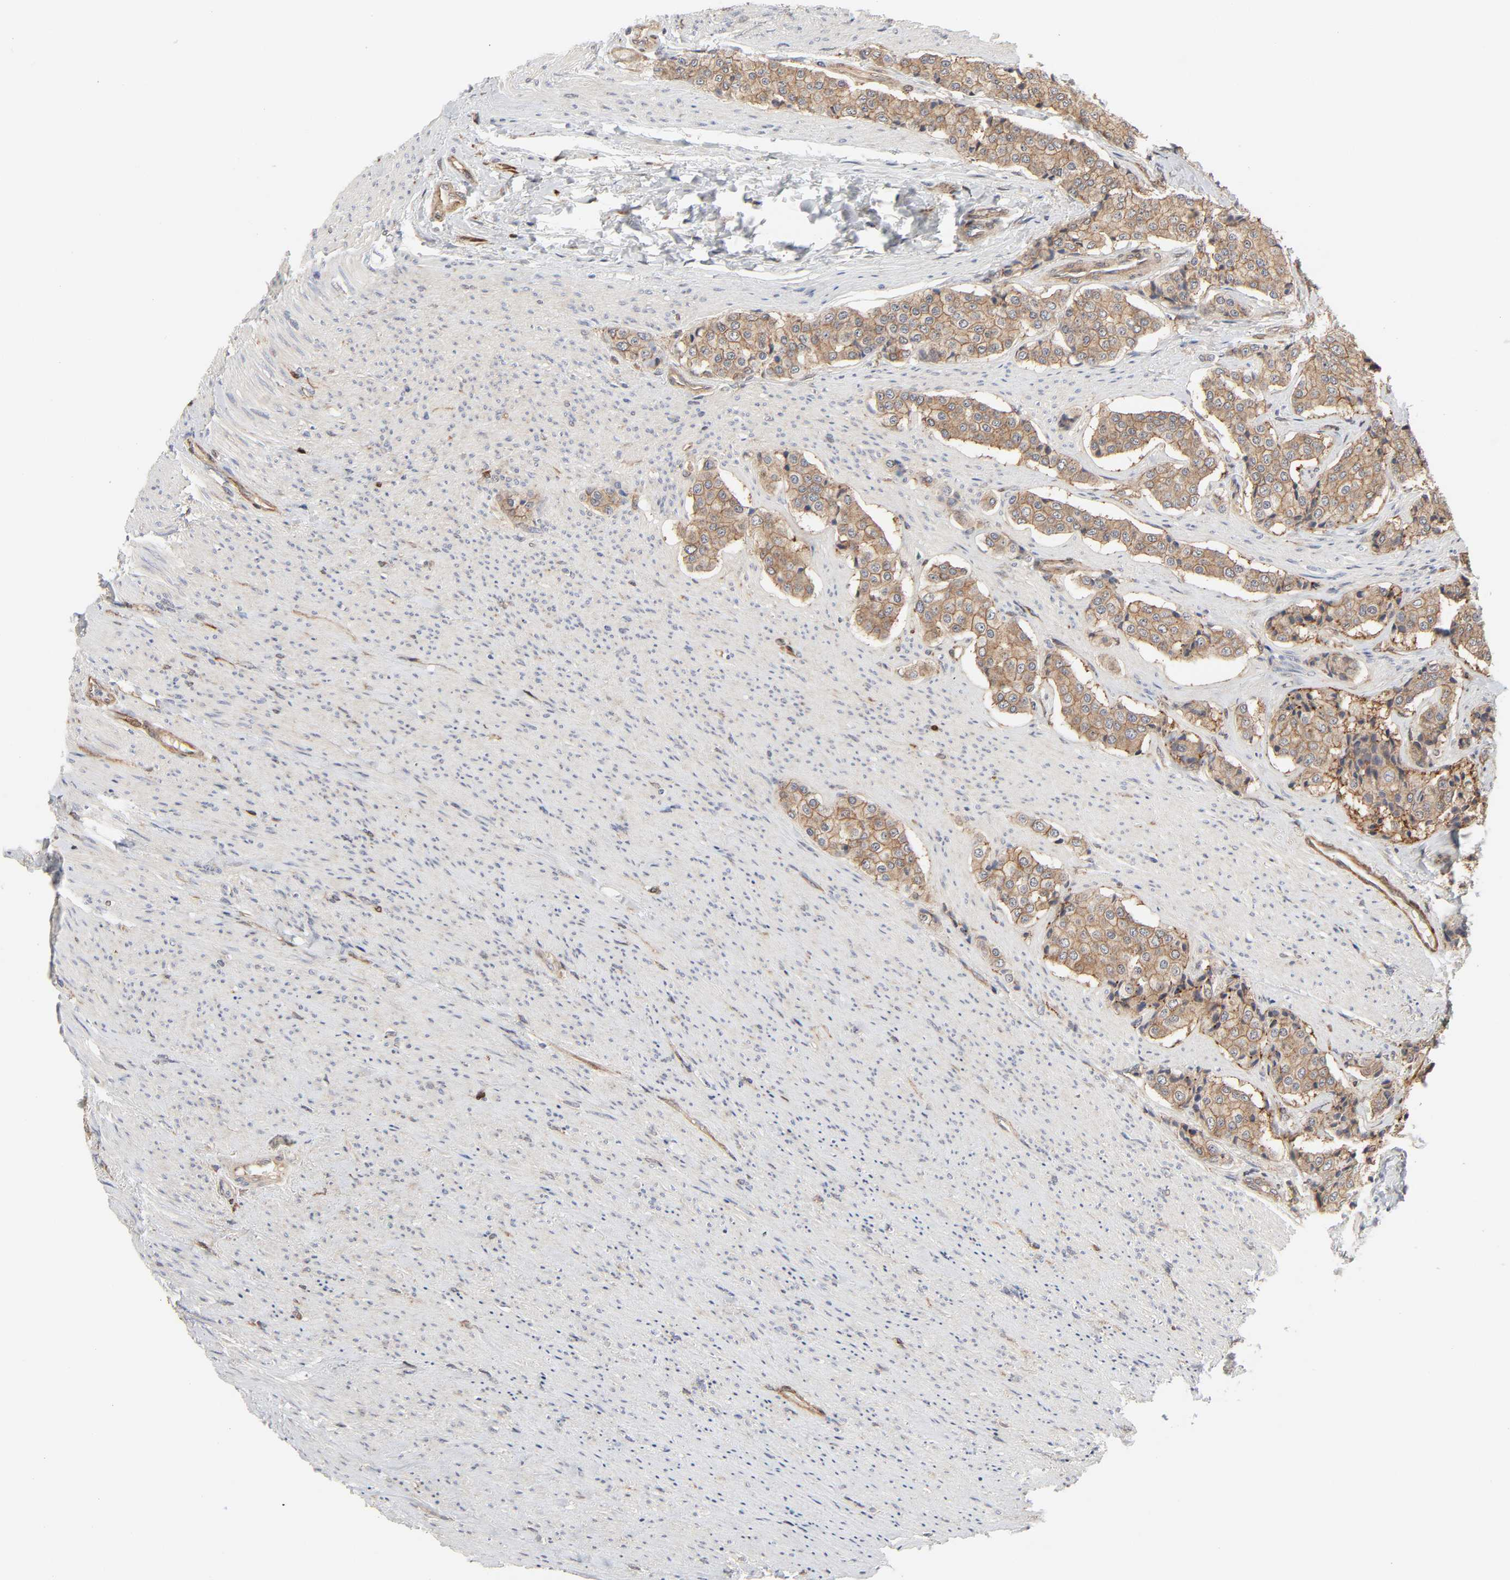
{"staining": {"intensity": "weak", "quantity": ">75%", "location": "cytoplasmic/membranous"}, "tissue": "carcinoid", "cell_type": "Tumor cells", "image_type": "cancer", "snomed": [{"axis": "morphology", "description": "Carcinoid, malignant, NOS"}, {"axis": "topography", "description": "Colon"}], "caption": "Immunohistochemical staining of human malignant carcinoid demonstrates low levels of weak cytoplasmic/membranous expression in approximately >75% of tumor cells.", "gene": "NDRG2", "patient": {"sex": "female", "age": 61}}